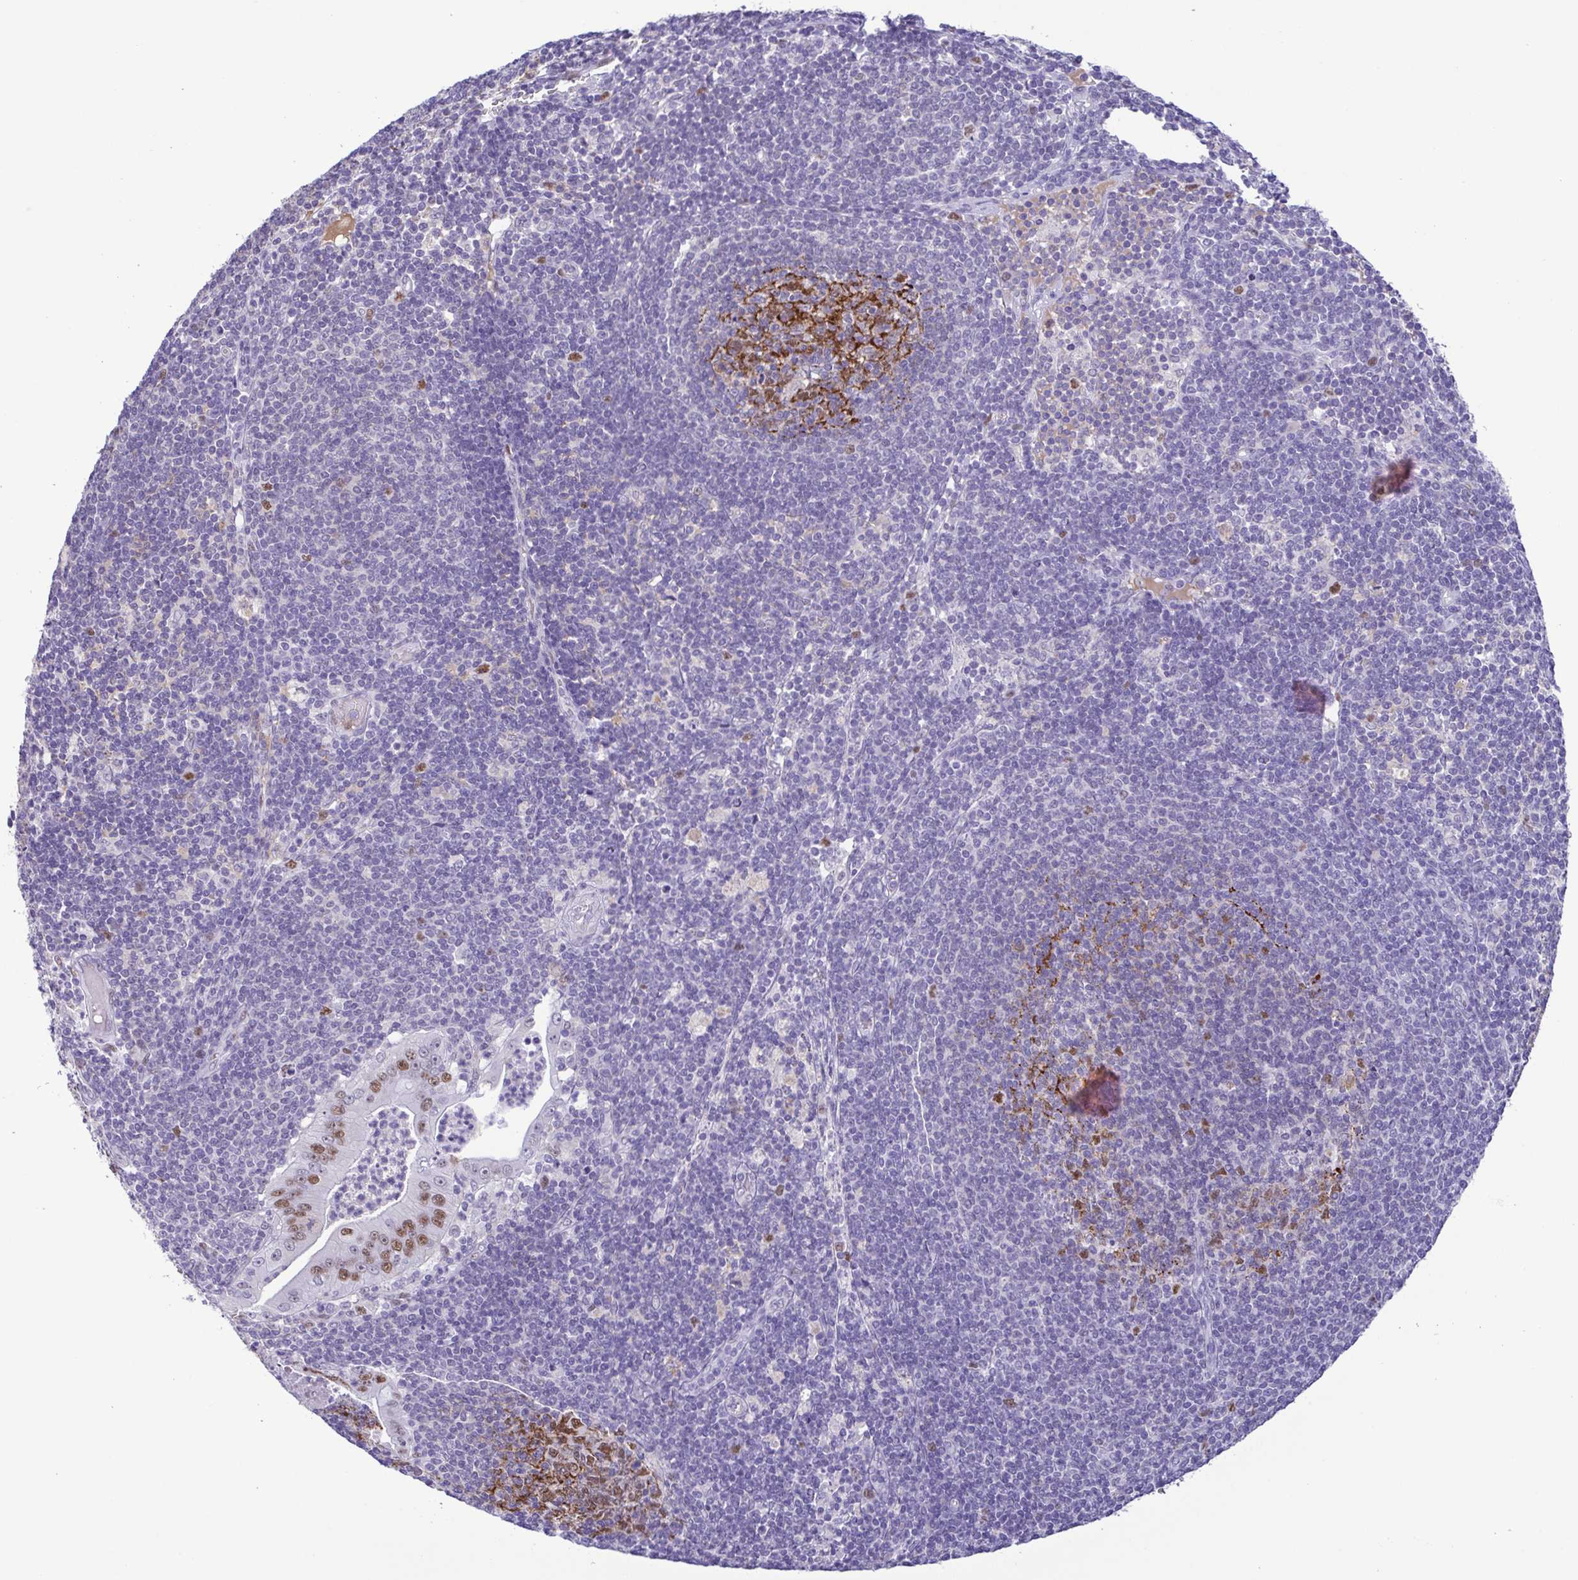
{"staining": {"intensity": "moderate", "quantity": "<25%", "location": "nuclear"}, "tissue": "pancreatic cancer", "cell_type": "Tumor cells", "image_type": "cancer", "snomed": [{"axis": "morphology", "description": "Adenocarcinoma, NOS"}, {"axis": "topography", "description": "Pancreas"}], "caption": "Pancreatic cancer was stained to show a protein in brown. There is low levels of moderate nuclear staining in about <25% of tumor cells. (DAB IHC, brown staining for protein, blue staining for nuclei).", "gene": "TIPIN", "patient": {"sex": "male", "age": 71}}